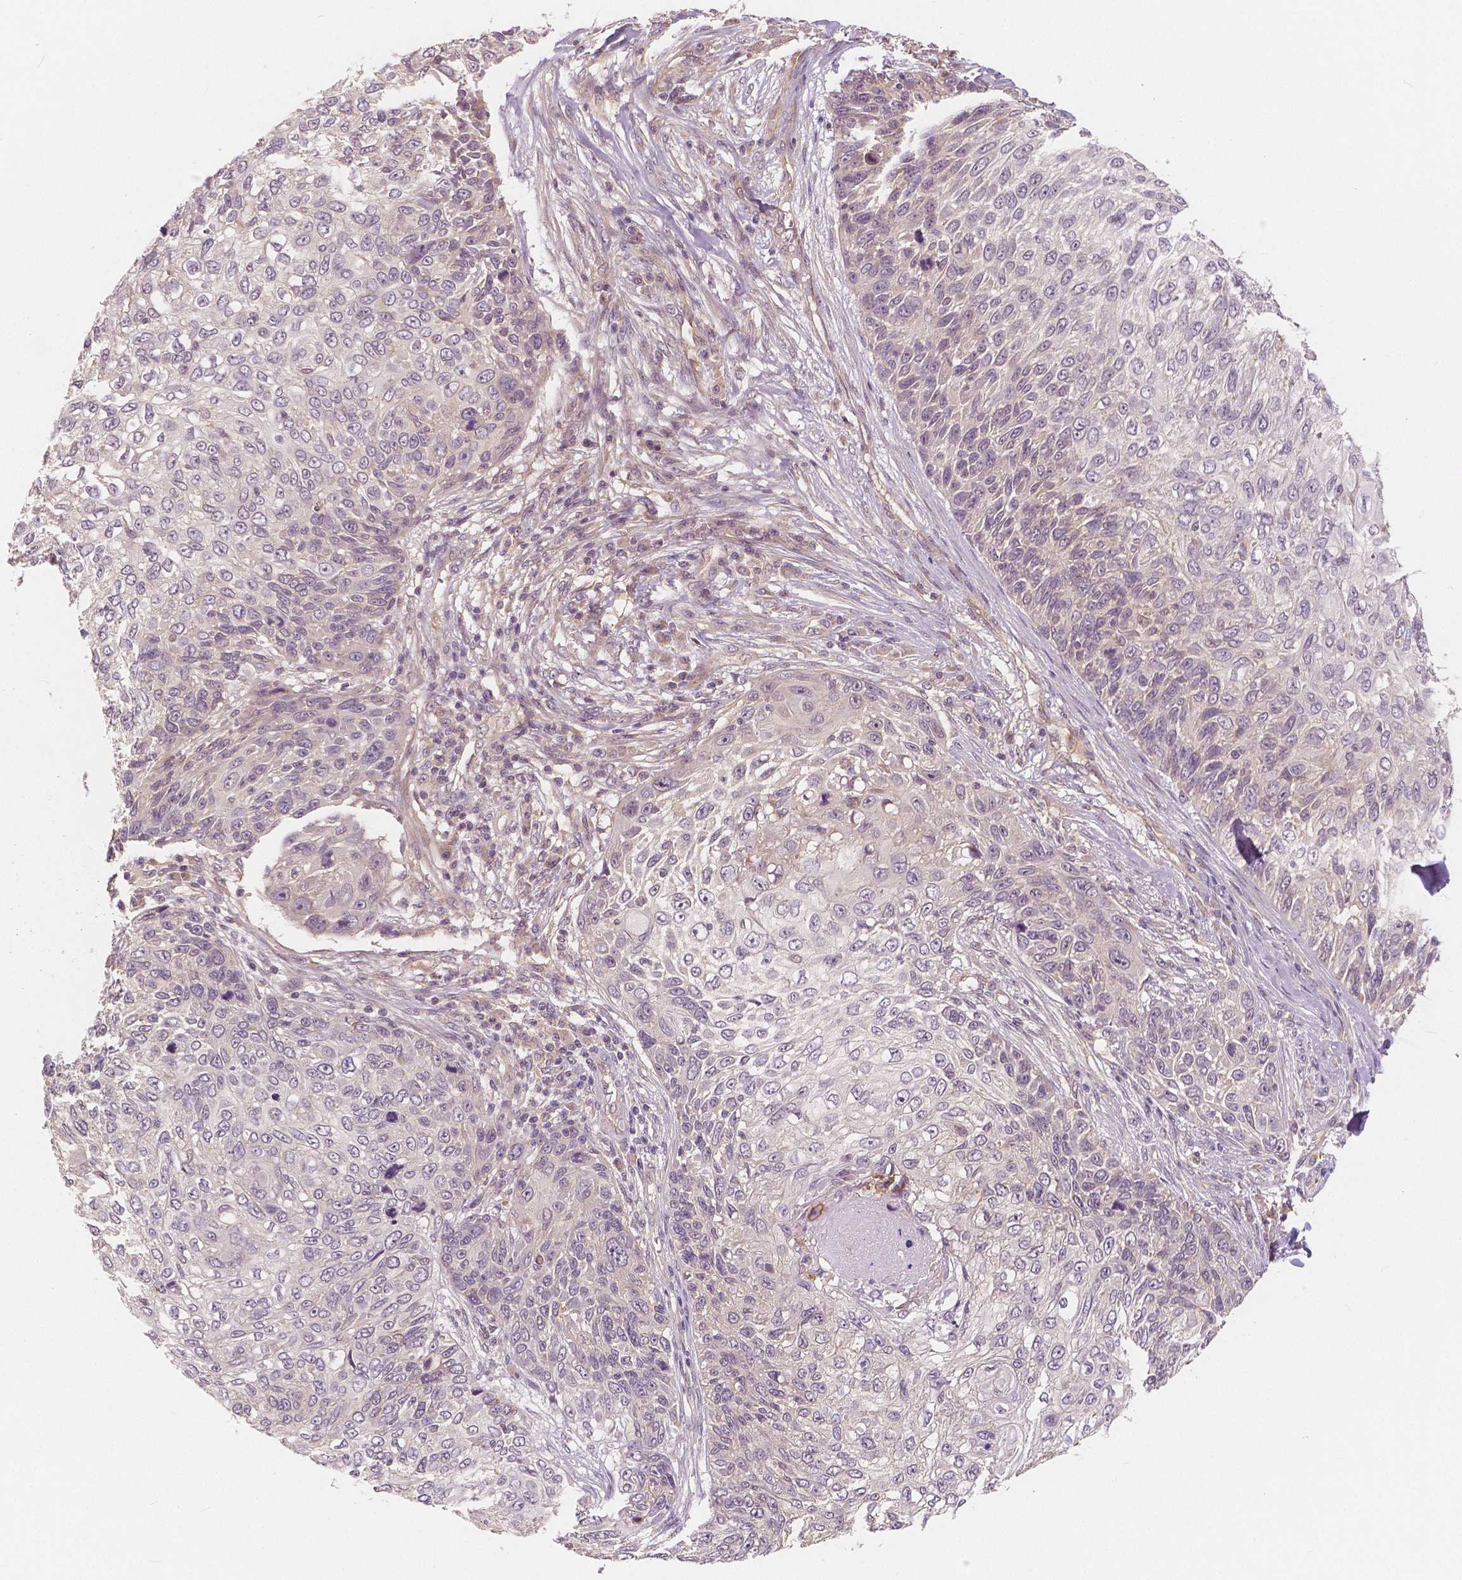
{"staining": {"intensity": "negative", "quantity": "none", "location": "none"}, "tissue": "skin cancer", "cell_type": "Tumor cells", "image_type": "cancer", "snomed": [{"axis": "morphology", "description": "Squamous cell carcinoma, NOS"}, {"axis": "topography", "description": "Skin"}], "caption": "Immunohistochemistry of human skin cancer (squamous cell carcinoma) shows no expression in tumor cells.", "gene": "SNX12", "patient": {"sex": "male", "age": 92}}